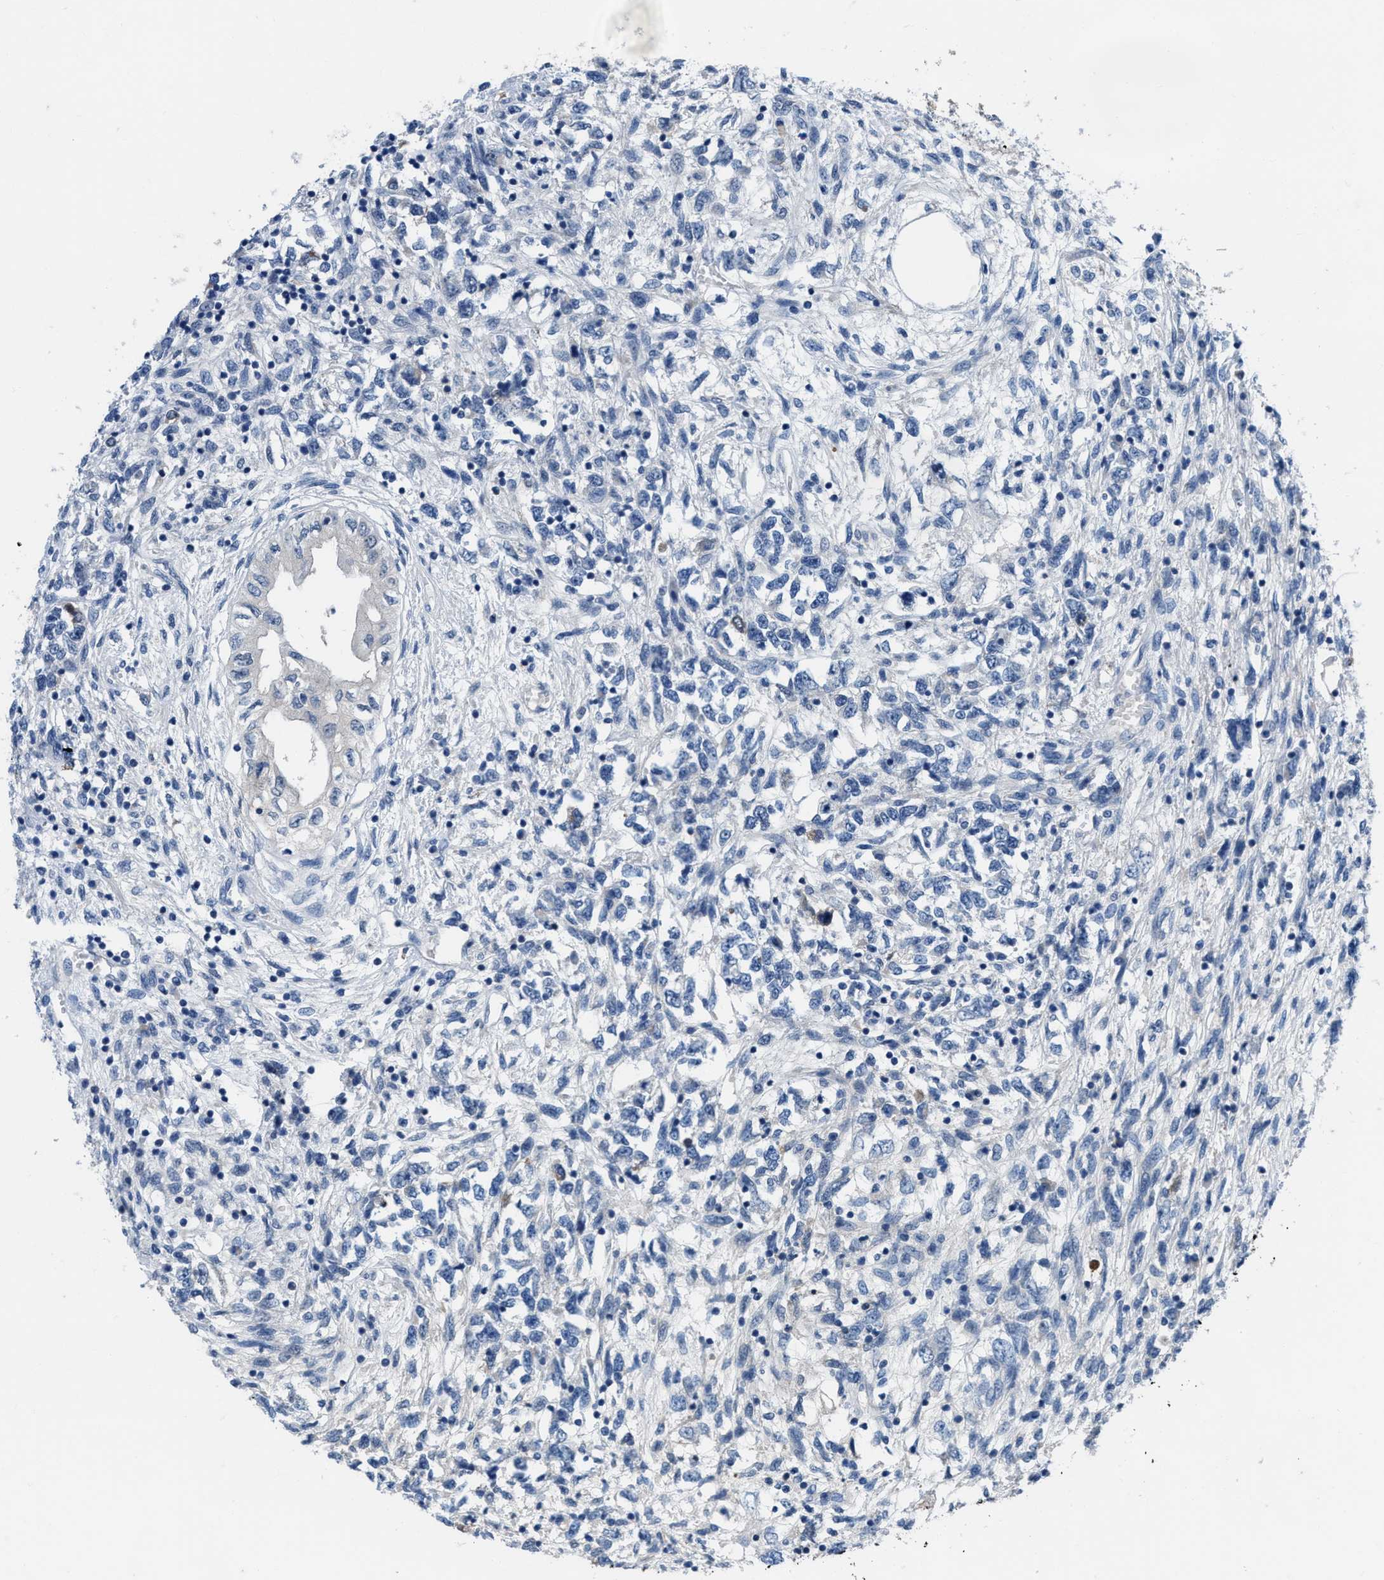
{"staining": {"intensity": "negative", "quantity": "none", "location": "none"}, "tissue": "testis cancer", "cell_type": "Tumor cells", "image_type": "cancer", "snomed": [{"axis": "morphology", "description": "Seminoma, NOS"}, {"axis": "topography", "description": "Testis"}], "caption": "There is no significant staining in tumor cells of testis cancer.", "gene": "NUDT5", "patient": {"sex": "male", "age": 28}}